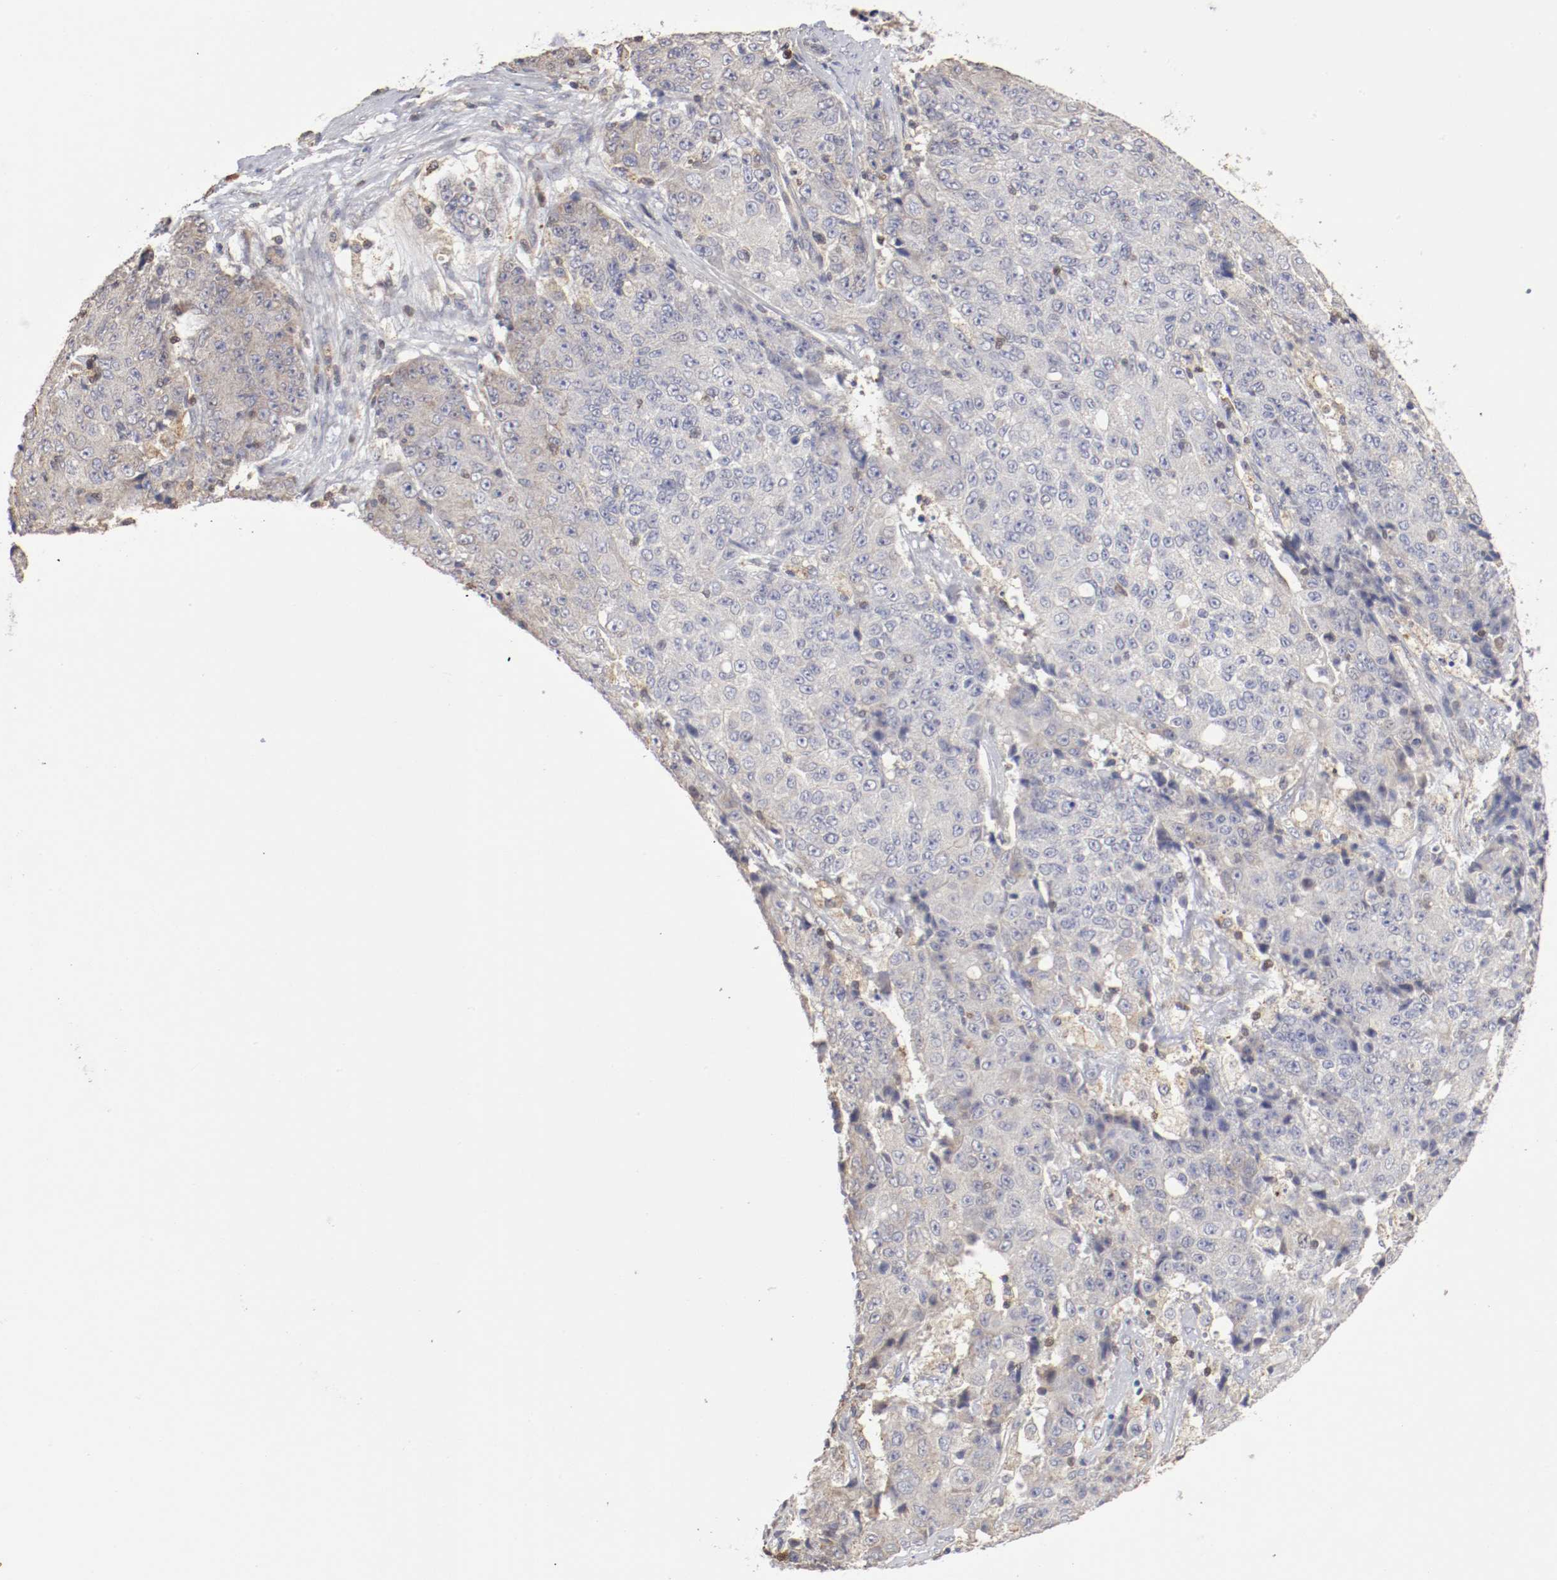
{"staining": {"intensity": "weak", "quantity": "<25%", "location": "cytoplasmic/membranous"}, "tissue": "ovarian cancer", "cell_type": "Tumor cells", "image_type": "cancer", "snomed": [{"axis": "morphology", "description": "Carcinoma, endometroid"}, {"axis": "topography", "description": "Ovary"}], "caption": "Immunohistochemistry (IHC) of human endometroid carcinoma (ovarian) shows no staining in tumor cells.", "gene": "CDK6", "patient": {"sex": "female", "age": 42}}